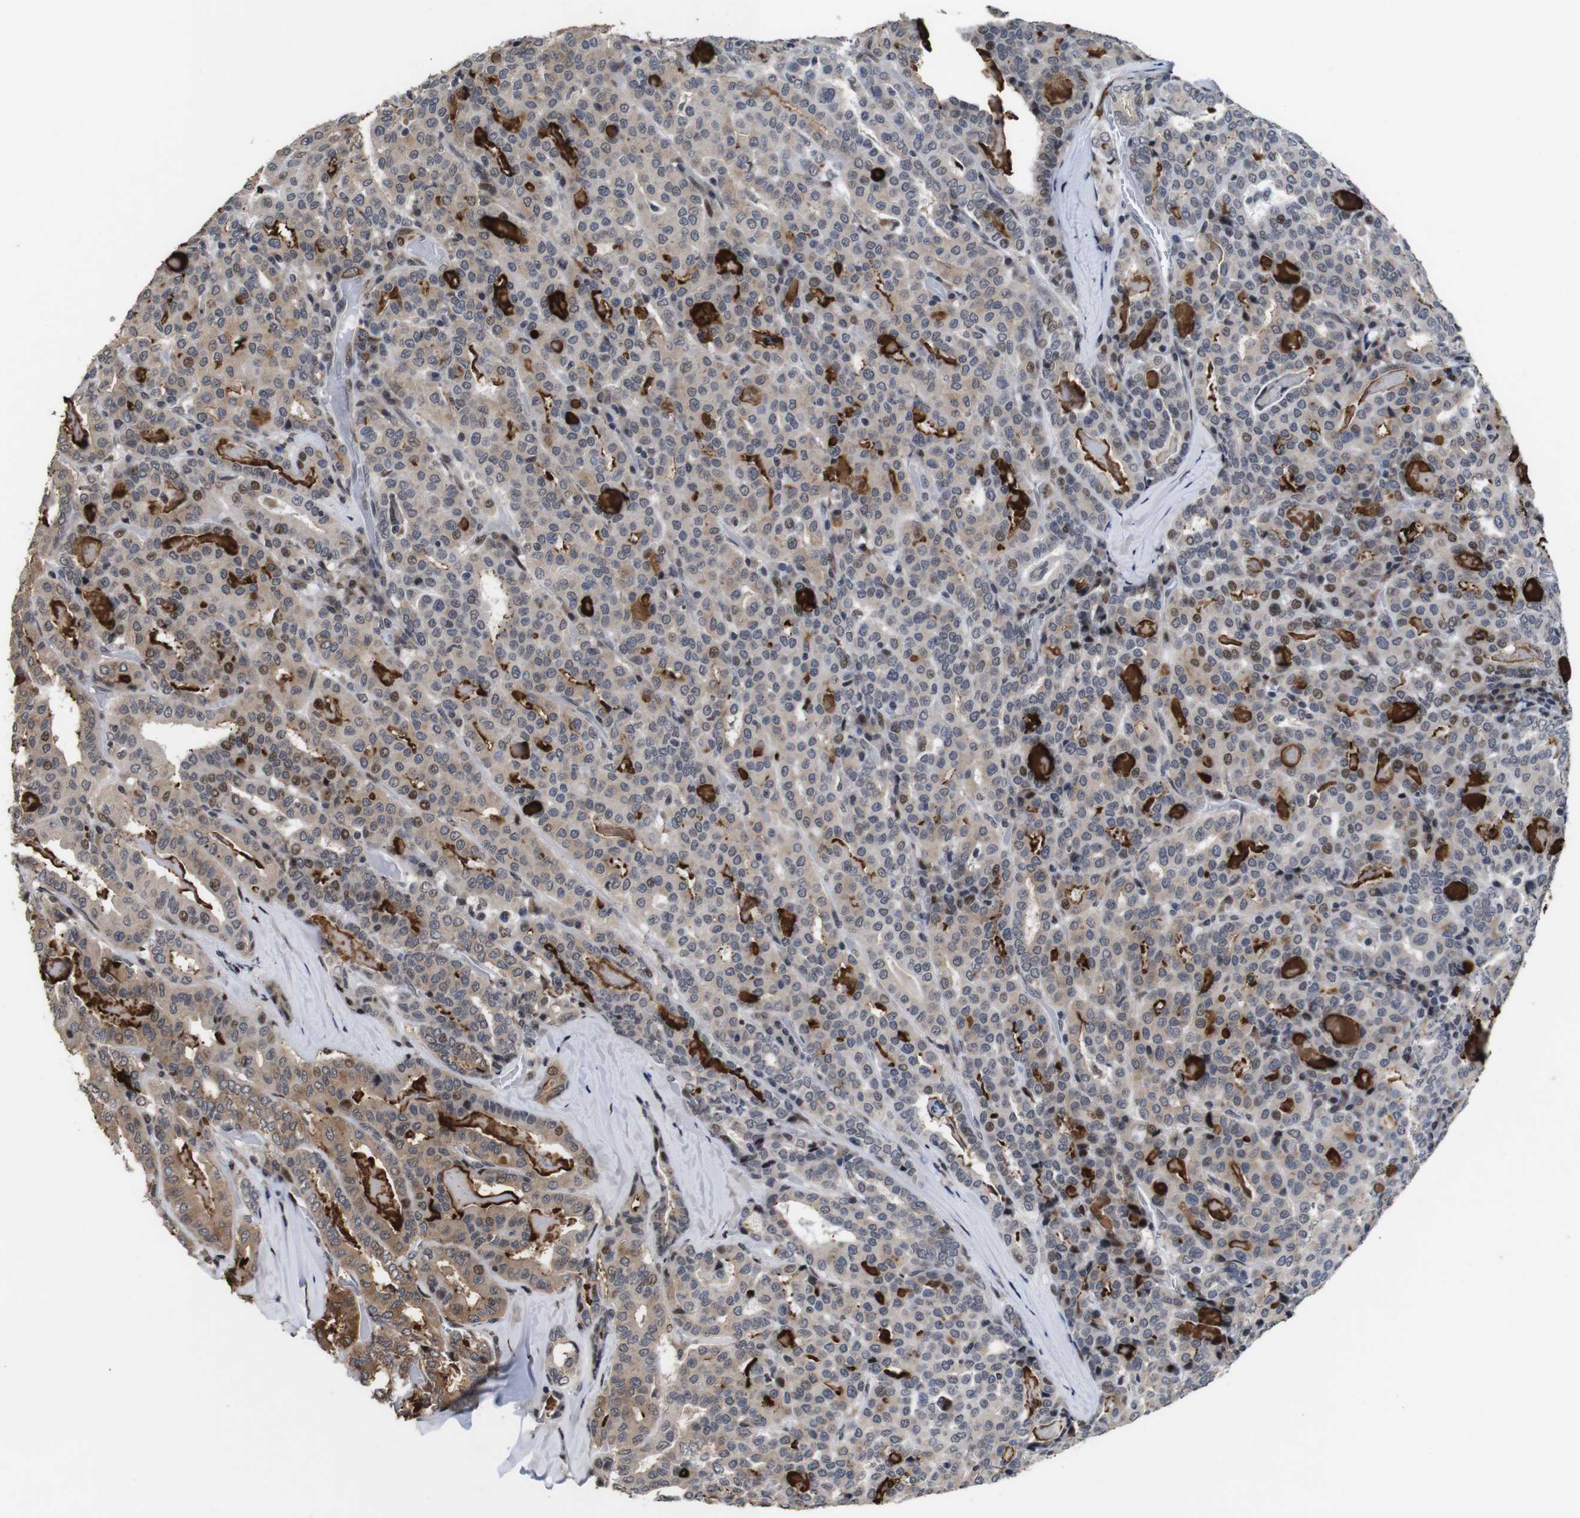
{"staining": {"intensity": "weak", "quantity": ">75%", "location": "cytoplasmic/membranous,nuclear"}, "tissue": "thyroid cancer", "cell_type": "Tumor cells", "image_type": "cancer", "snomed": [{"axis": "morphology", "description": "Papillary adenocarcinoma, NOS"}, {"axis": "topography", "description": "Thyroid gland"}], "caption": "Immunohistochemistry image of neoplastic tissue: thyroid cancer (papillary adenocarcinoma) stained using immunohistochemistry (IHC) demonstrates low levels of weak protein expression localized specifically in the cytoplasmic/membranous and nuclear of tumor cells, appearing as a cytoplasmic/membranous and nuclear brown color.", "gene": "EIF4G1", "patient": {"sex": "female", "age": 42}}